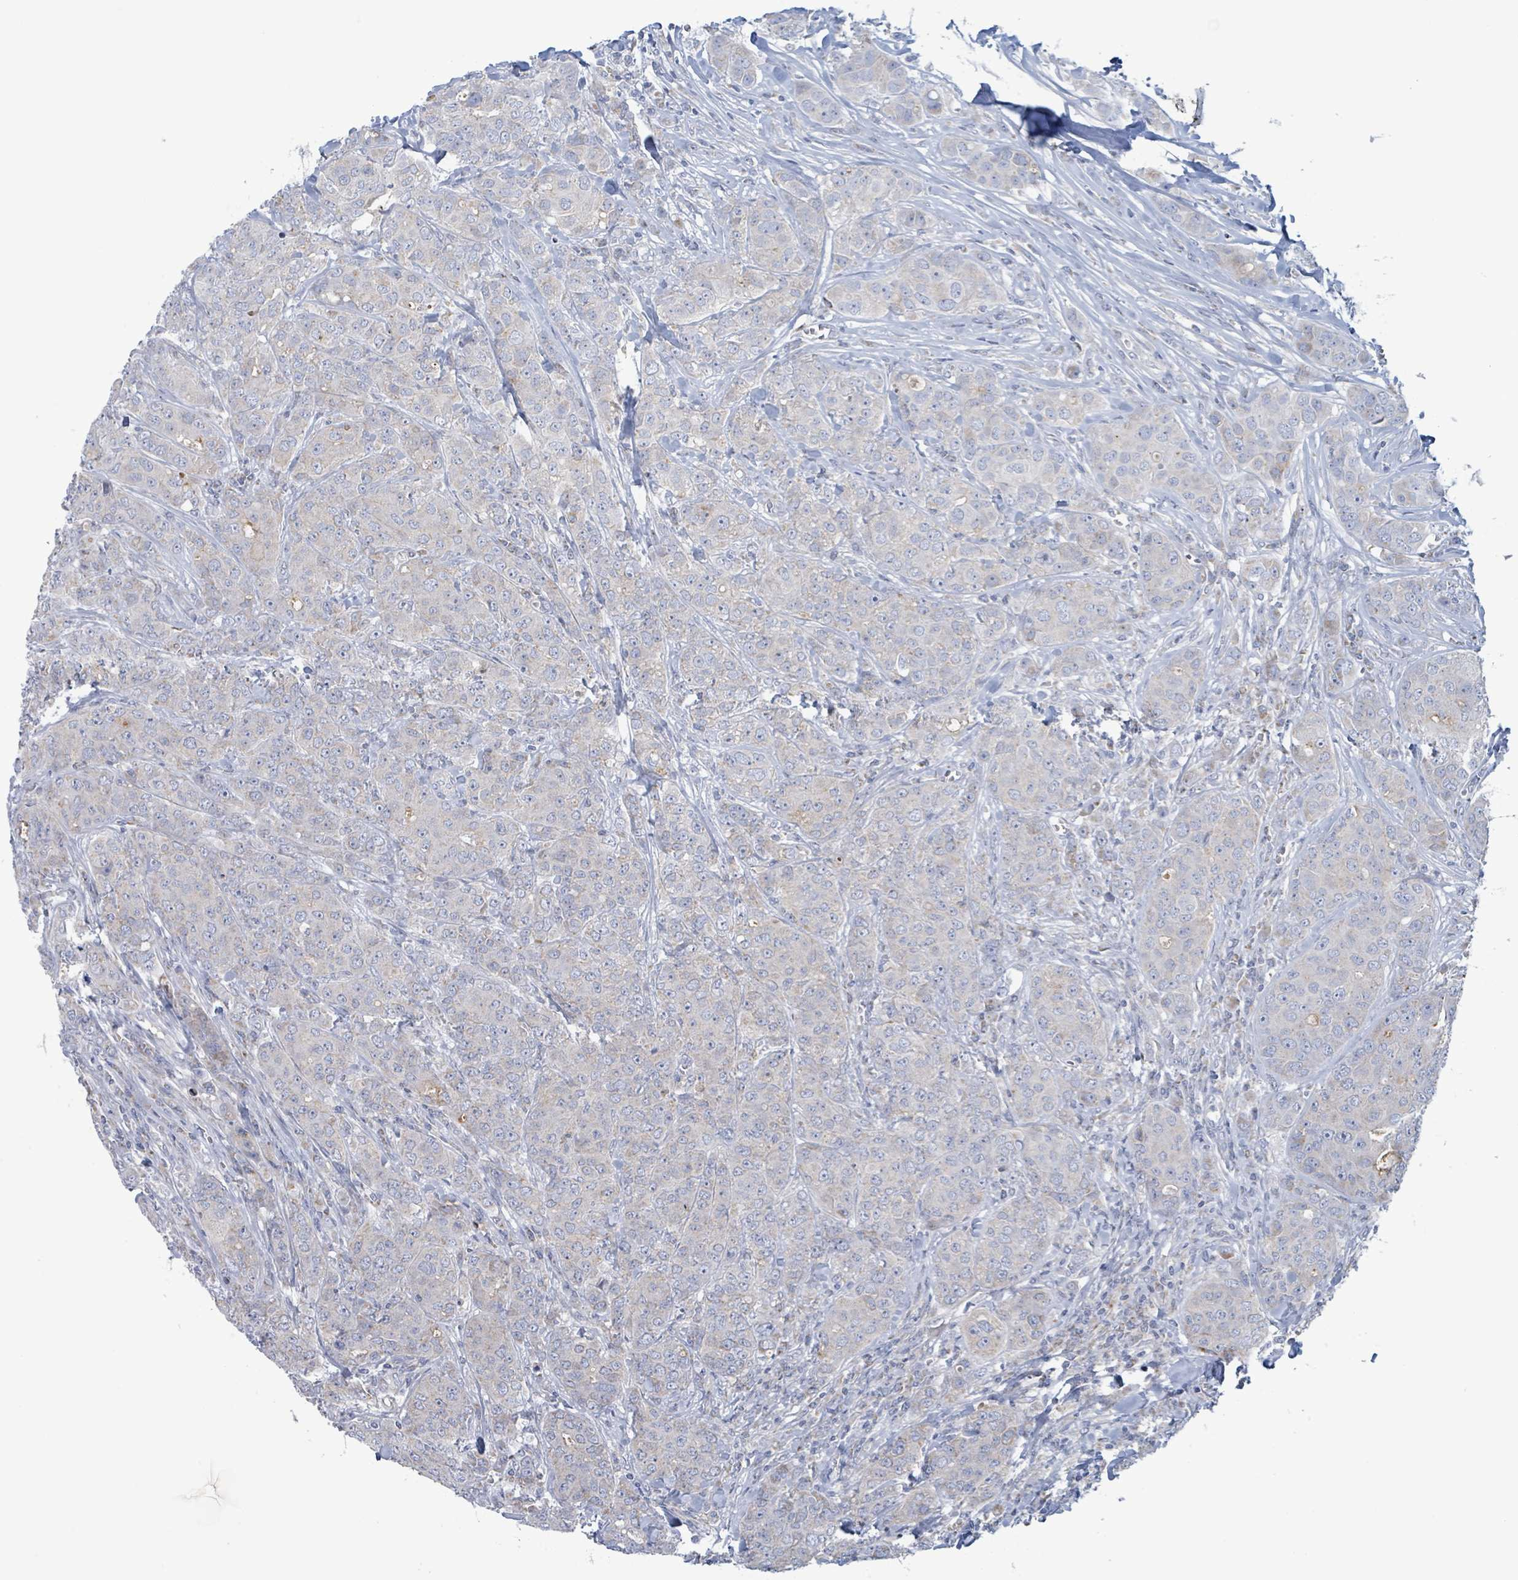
{"staining": {"intensity": "negative", "quantity": "none", "location": "none"}, "tissue": "breast cancer", "cell_type": "Tumor cells", "image_type": "cancer", "snomed": [{"axis": "morphology", "description": "Duct carcinoma"}, {"axis": "topography", "description": "Breast"}], "caption": "Tumor cells show no significant protein positivity in breast cancer.", "gene": "AKR1C4", "patient": {"sex": "female", "age": 43}}